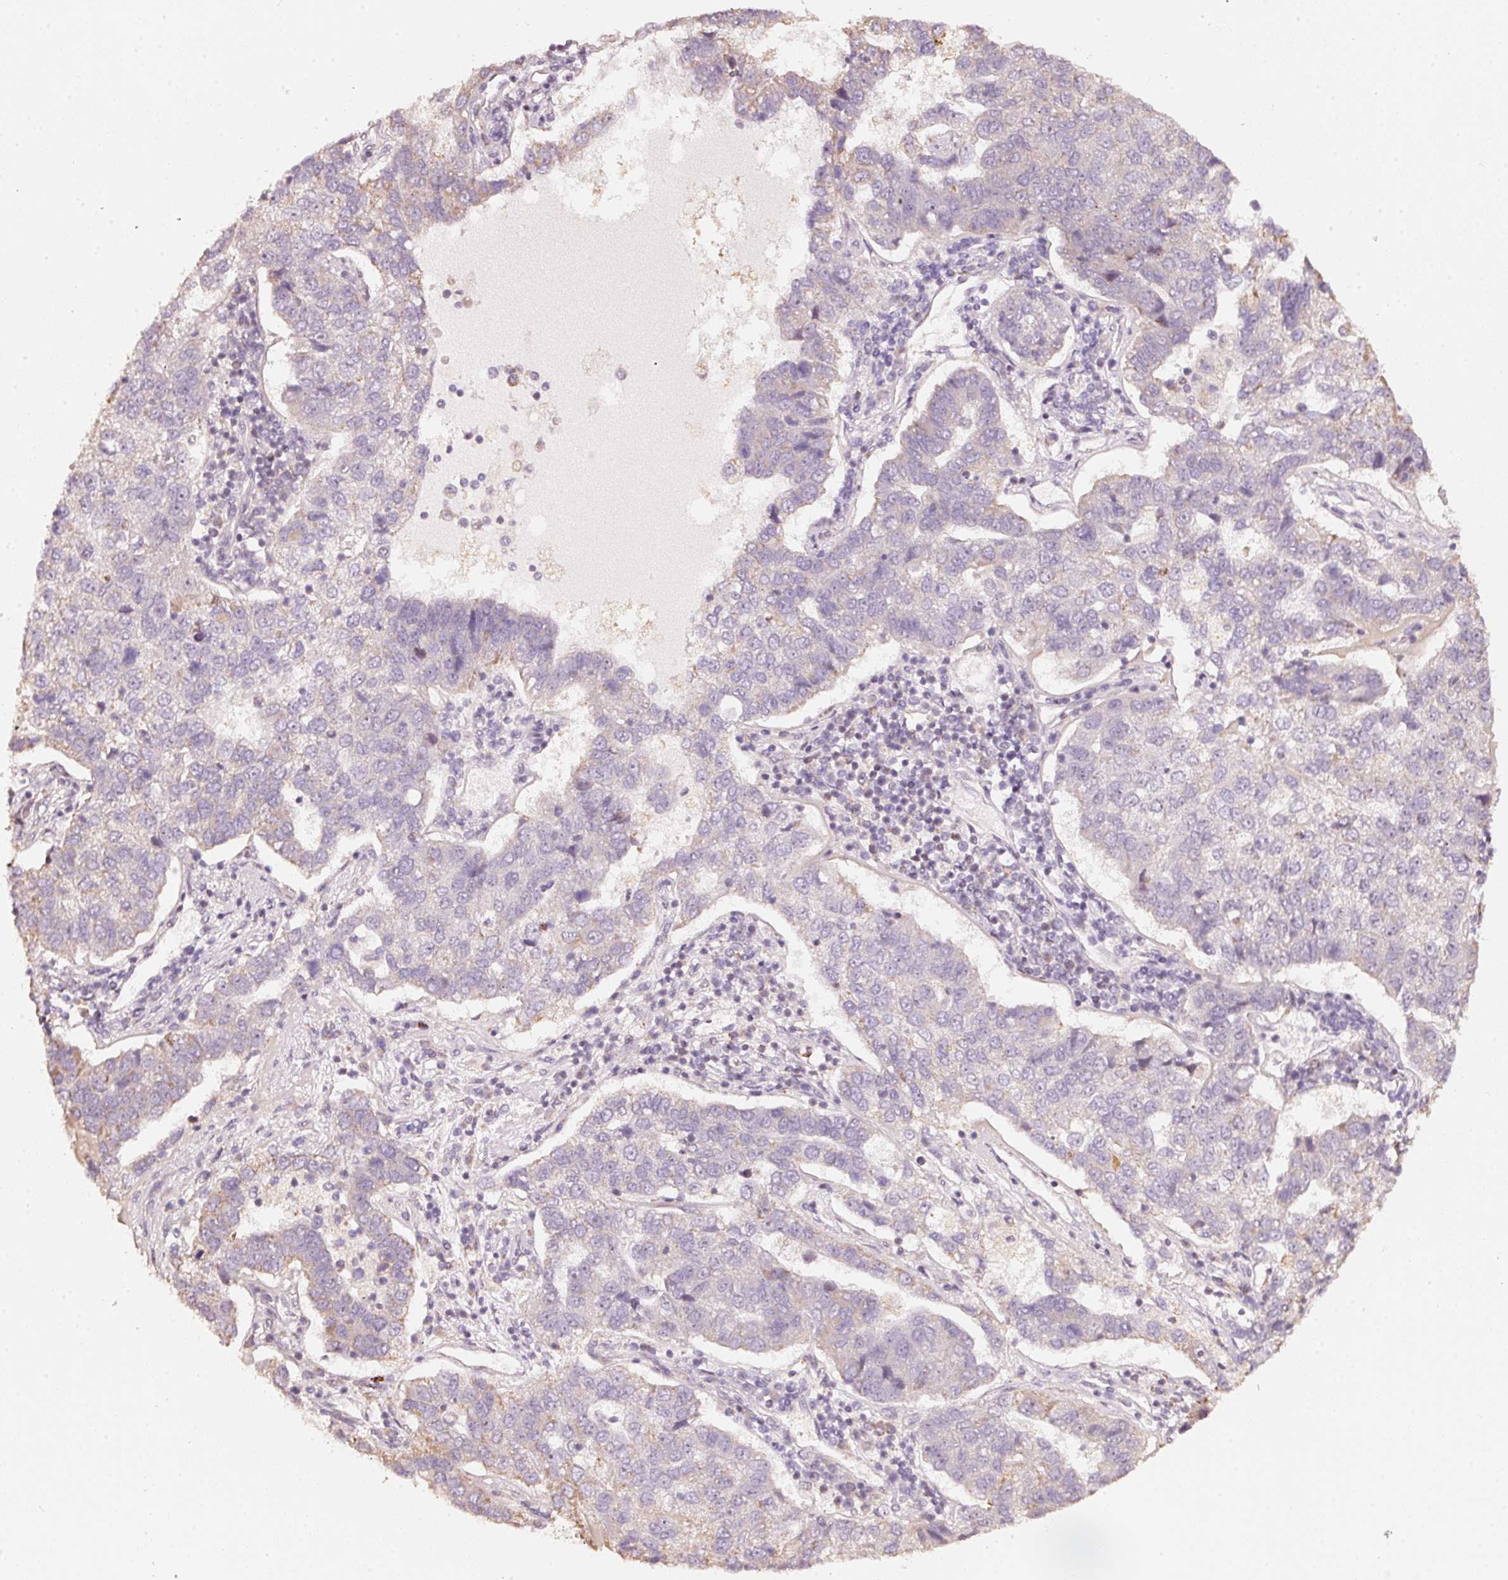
{"staining": {"intensity": "weak", "quantity": "<25%", "location": "cytoplasmic/membranous"}, "tissue": "pancreatic cancer", "cell_type": "Tumor cells", "image_type": "cancer", "snomed": [{"axis": "morphology", "description": "Adenocarcinoma, NOS"}, {"axis": "topography", "description": "Pancreas"}], "caption": "Tumor cells show no significant staining in pancreatic cancer.", "gene": "RAB35", "patient": {"sex": "female", "age": 61}}